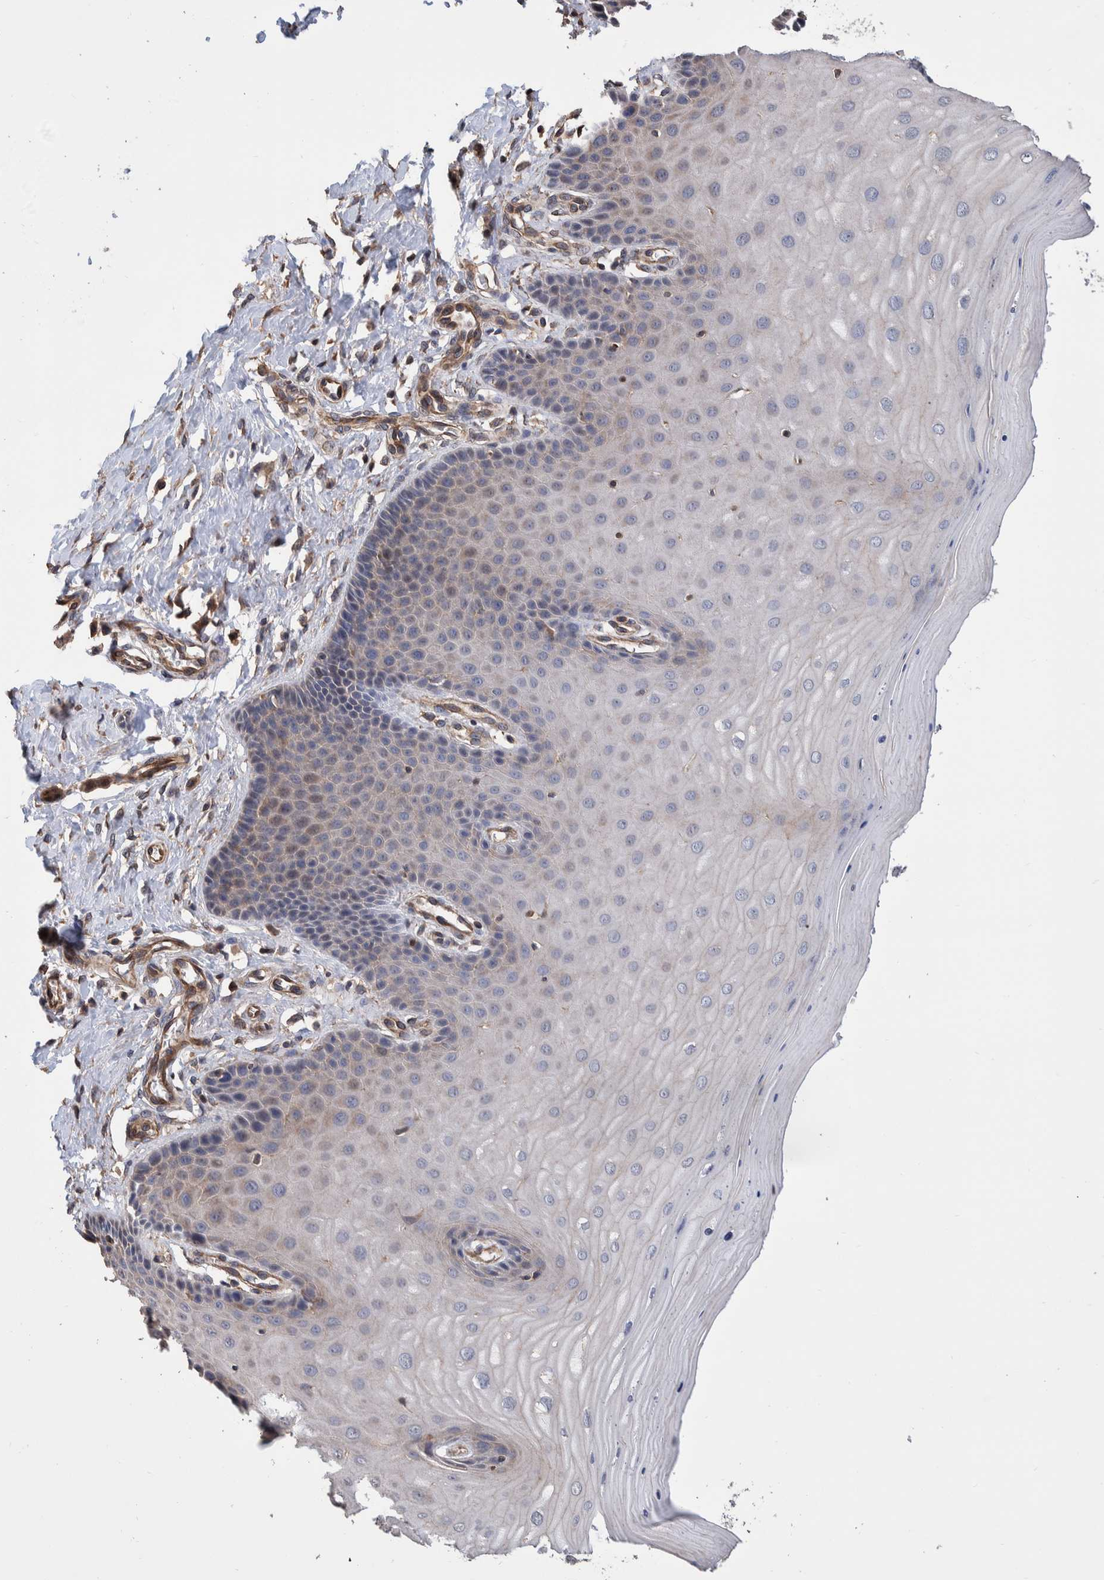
{"staining": {"intensity": "negative", "quantity": "none", "location": "none"}, "tissue": "cervix", "cell_type": "Glandular cells", "image_type": "normal", "snomed": [{"axis": "morphology", "description": "Normal tissue, NOS"}, {"axis": "topography", "description": "Cervix"}], "caption": "DAB immunohistochemical staining of benign human cervix reveals no significant positivity in glandular cells.", "gene": "SLC45A4", "patient": {"sex": "female", "age": 55}}